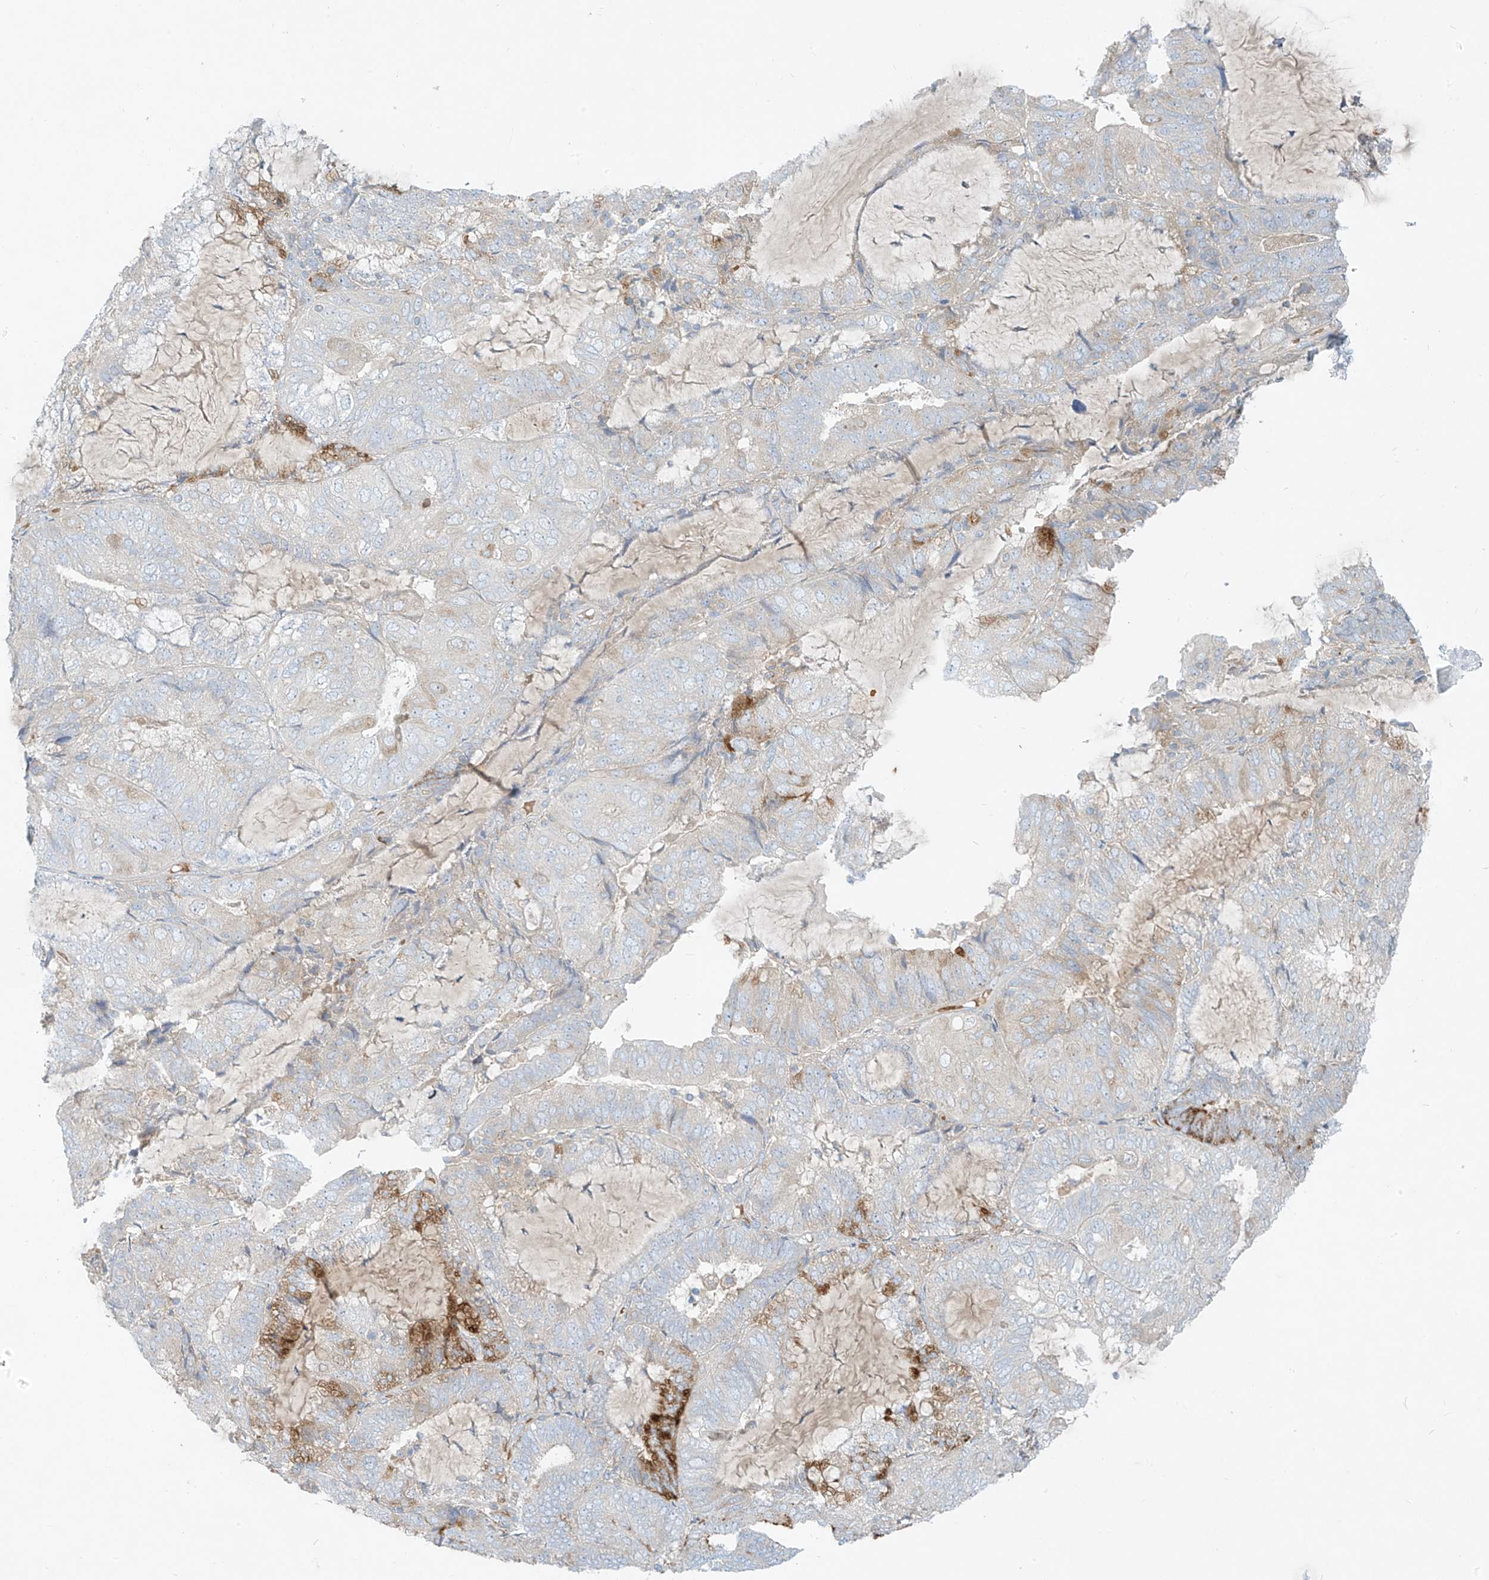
{"staining": {"intensity": "moderate", "quantity": "<25%", "location": "cytoplasmic/membranous"}, "tissue": "endometrial cancer", "cell_type": "Tumor cells", "image_type": "cancer", "snomed": [{"axis": "morphology", "description": "Adenocarcinoma, NOS"}, {"axis": "topography", "description": "Endometrium"}], "caption": "An IHC micrograph of neoplastic tissue is shown. Protein staining in brown highlights moderate cytoplasmic/membranous positivity in endometrial cancer (adenocarcinoma) within tumor cells.", "gene": "DGKQ", "patient": {"sex": "female", "age": 81}}